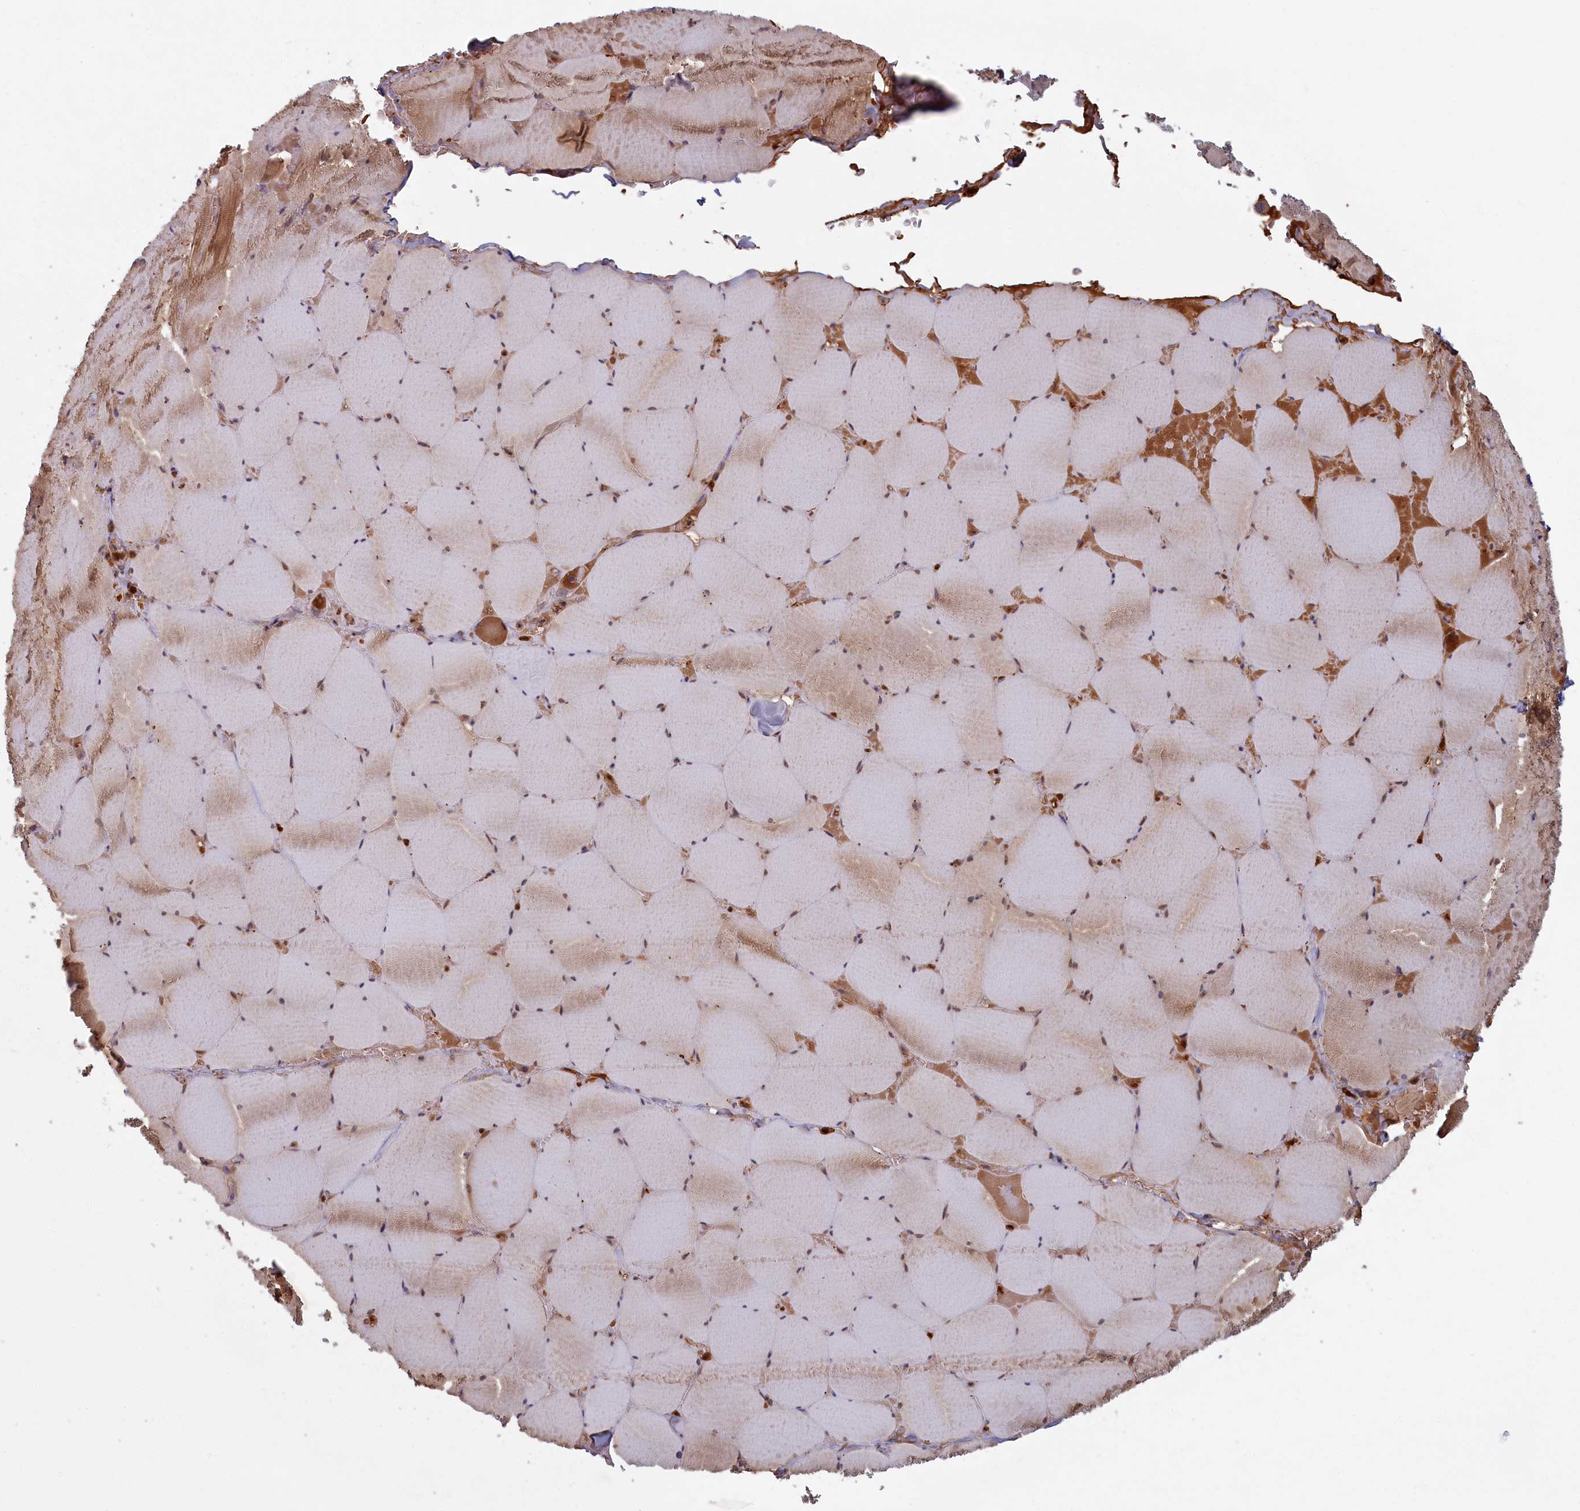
{"staining": {"intensity": "moderate", "quantity": "25%-75%", "location": "cytoplasmic/membranous"}, "tissue": "skeletal muscle", "cell_type": "Myocytes", "image_type": "normal", "snomed": [{"axis": "morphology", "description": "Normal tissue, NOS"}, {"axis": "topography", "description": "Skeletal muscle"}, {"axis": "topography", "description": "Head-Neck"}], "caption": "An immunohistochemistry image of benign tissue is shown. Protein staining in brown shows moderate cytoplasmic/membranous positivity in skeletal muscle within myocytes. (DAB (3,3'-diaminobenzidine) IHC, brown staining for protein, blue staining for nuclei).", "gene": "BLVRB", "patient": {"sex": "male", "age": 66}}